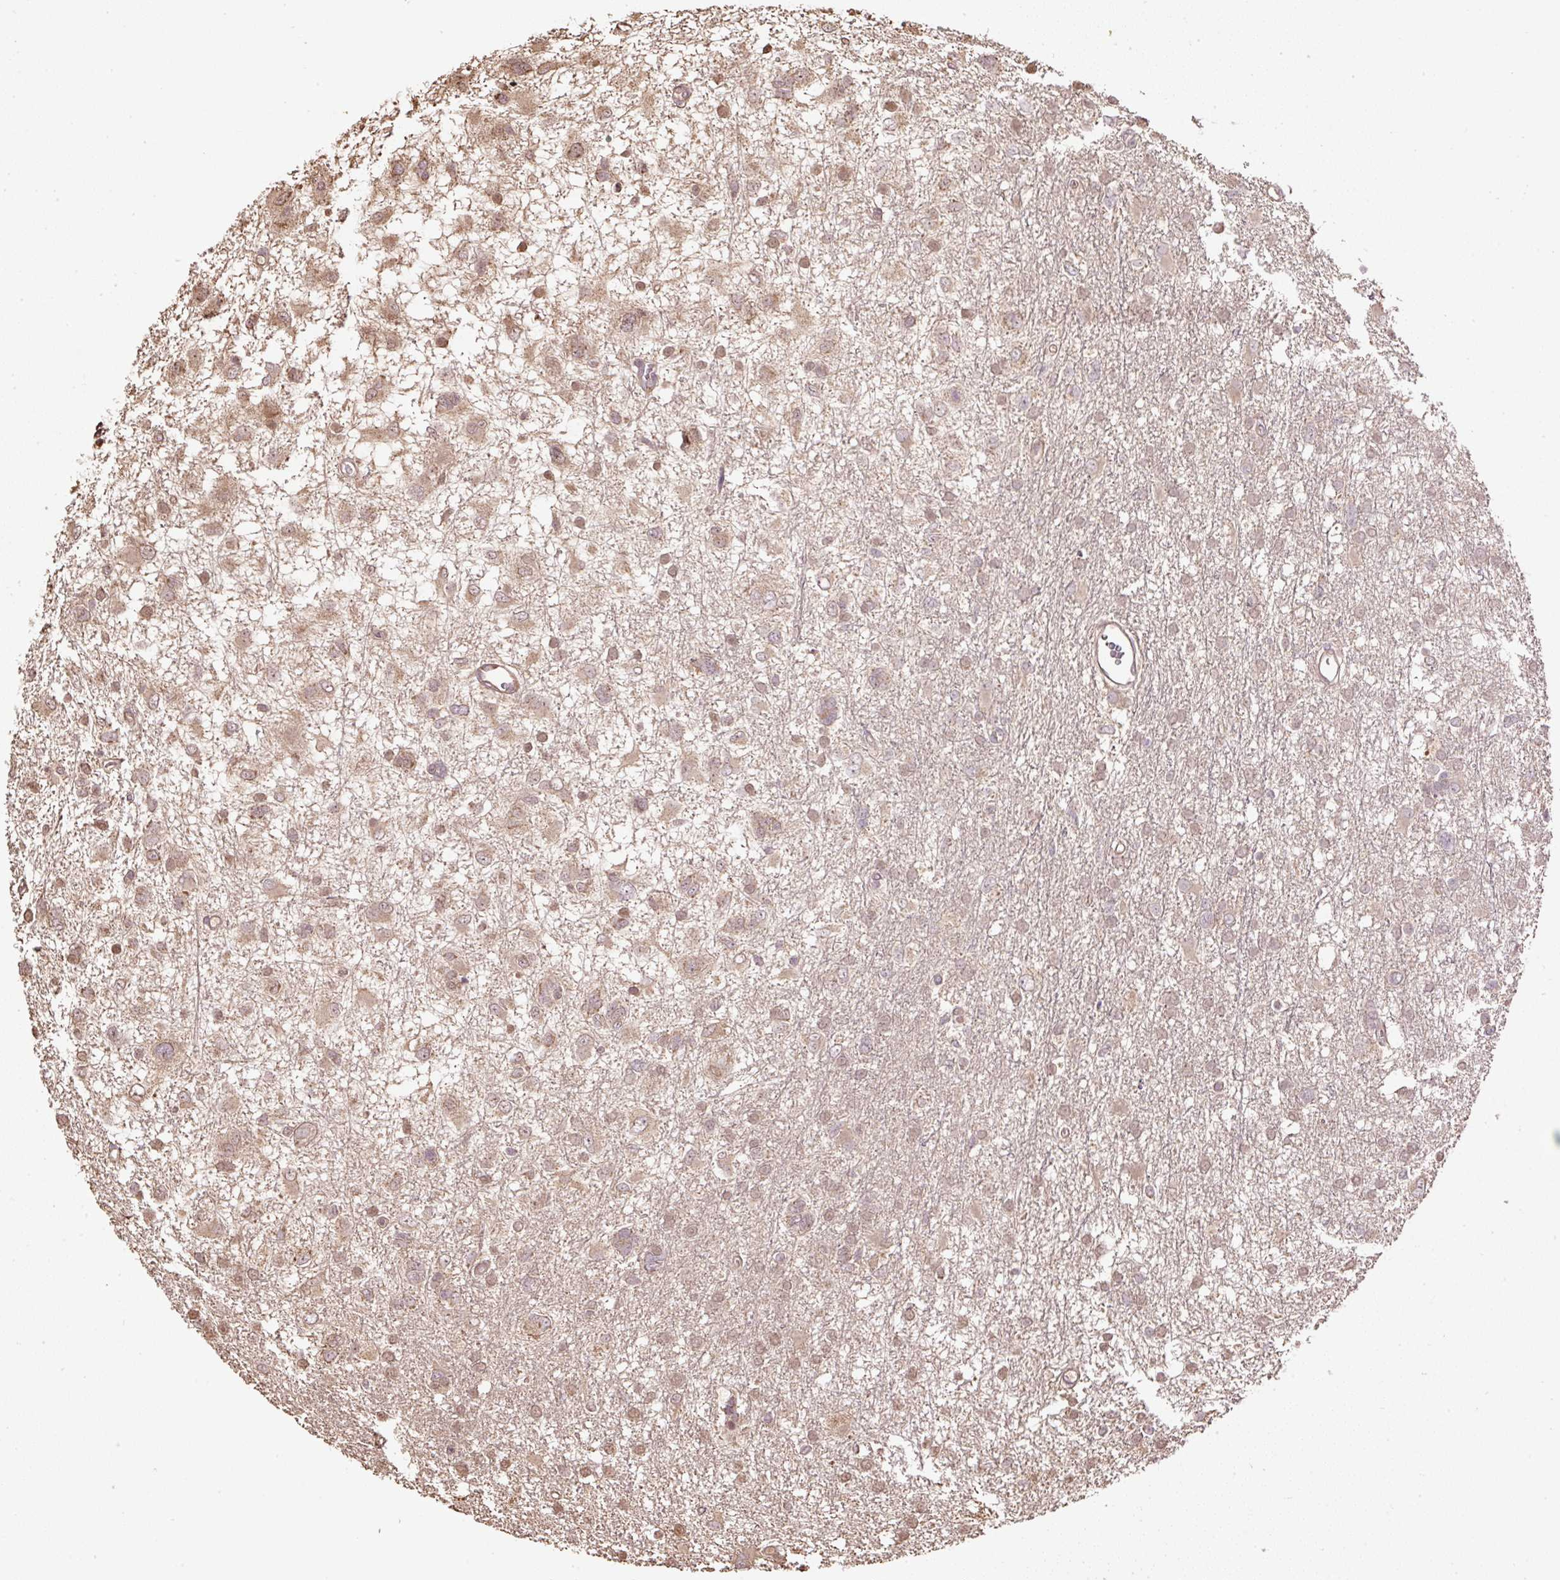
{"staining": {"intensity": "moderate", "quantity": ">75%", "location": "cytoplasmic/membranous,nuclear"}, "tissue": "glioma", "cell_type": "Tumor cells", "image_type": "cancer", "snomed": [{"axis": "morphology", "description": "Glioma, malignant, High grade"}, {"axis": "topography", "description": "Brain"}], "caption": "Immunohistochemical staining of malignant high-grade glioma demonstrates moderate cytoplasmic/membranous and nuclear protein expression in approximately >75% of tumor cells.", "gene": "TMEM170B", "patient": {"sex": "male", "age": 61}}